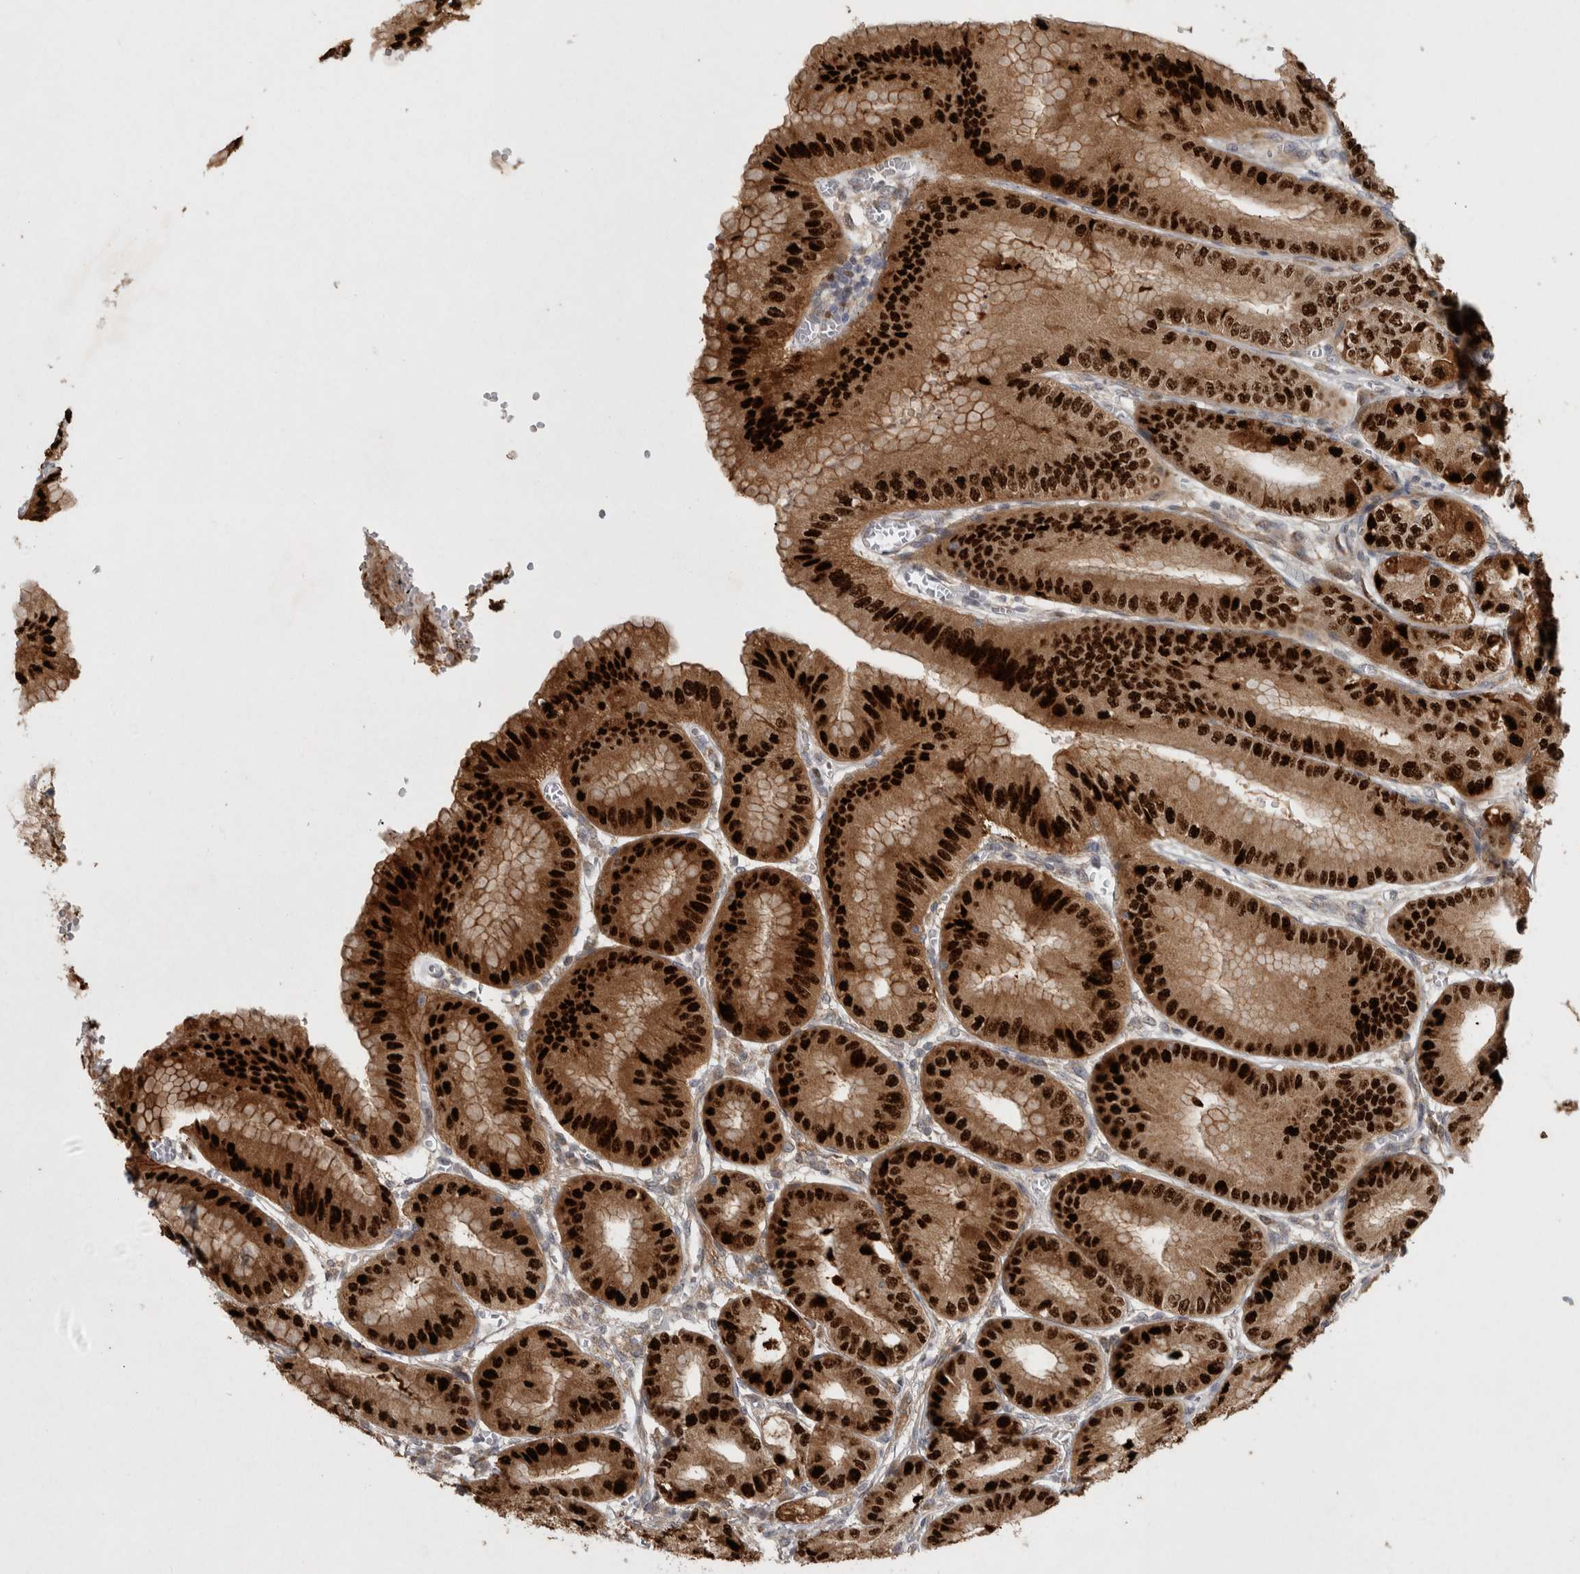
{"staining": {"intensity": "strong", "quantity": ">75%", "location": "cytoplasmic/membranous,nuclear"}, "tissue": "stomach", "cell_type": "Glandular cells", "image_type": "normal", "snomed": [{"axis": "morphology", "description": "Normal tissue, NOS"}, {"axis": "topography", "description": "Stomach, lower"}], "caption": "A high amount of strong cytoplasmic/membranous,nuclear positivity is seen in approximately >75% of glandular cells in benign stomach.", "gene": "KDM8", "patient": {"sex": "male", "age": 71}}